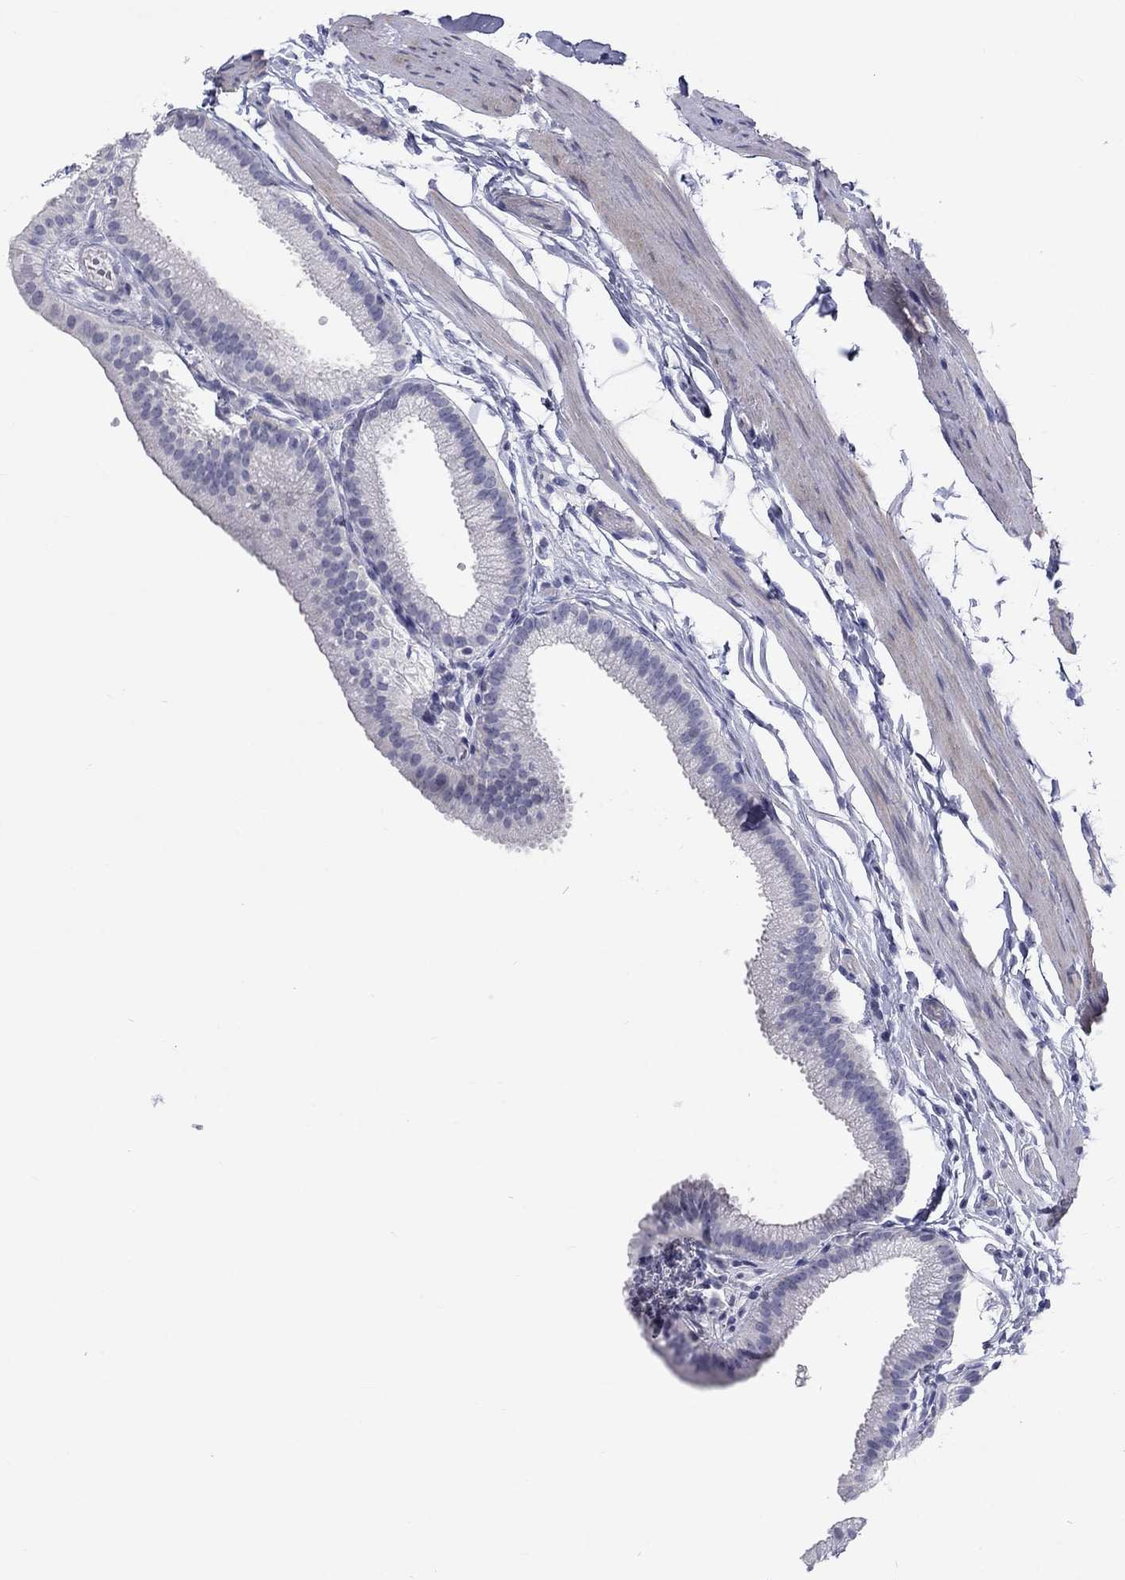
{"staining": {"intensity": "negative", "quantity": "none", "location": "none"}, "tissue": "gallbladder", "cell_type": "Glandular cells", "image_type": "normal", "snomed": [{"axis": "morphology", "description": "Normal tissue, NOS"}, {"axis": "topography", "description": "Gallbladder"}], "caption": "Photomicrograph shows no significant protein expression in glandular cells of unremarkable gallbladder. (DAB IHC, high magnification).", "gene": "CACNA1A", "patient": {"sex": "female", "age": 45}}